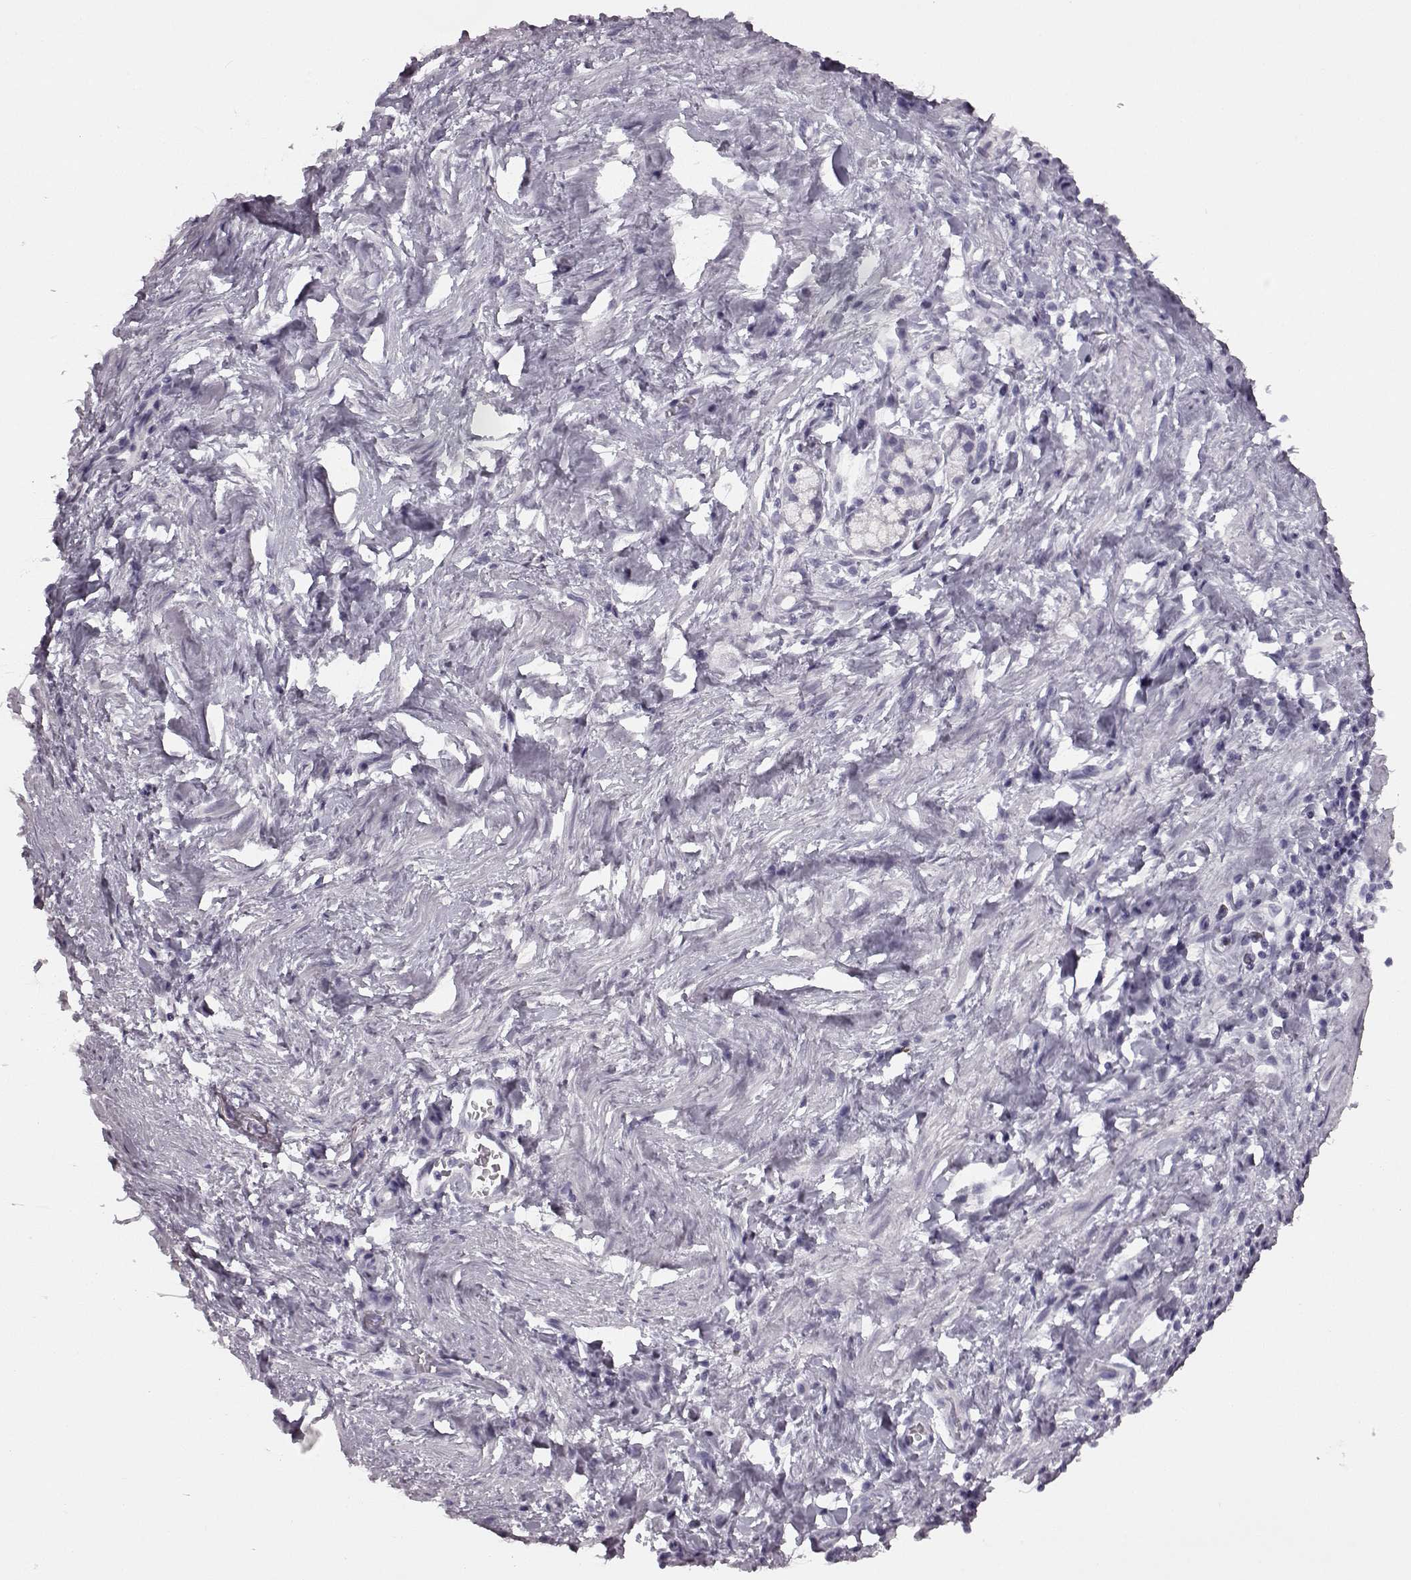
{"staining": {"intensity": "negative", "quantity": "none", "location": "none"}, "tissue": "stomach cancer", "cell_type": "Tumor cells", "image_type": "cancer", "snomed": [{"axis": "morphology", "description": "Adenocarcinoma, NOS"}, {"axis": "topography", "description": "Stomach"}], "caption": "A micrograph of human stomach adenocarcinoma is negative for staining in tumor cells. (Stains: DAB immunohistochemistry (IHC) with hematoxylin counter stain, Microscopy: brightfield microscopy at high magnification).", "gene": "SEMG2", "patient": {"sex": "male", "age": 58}}